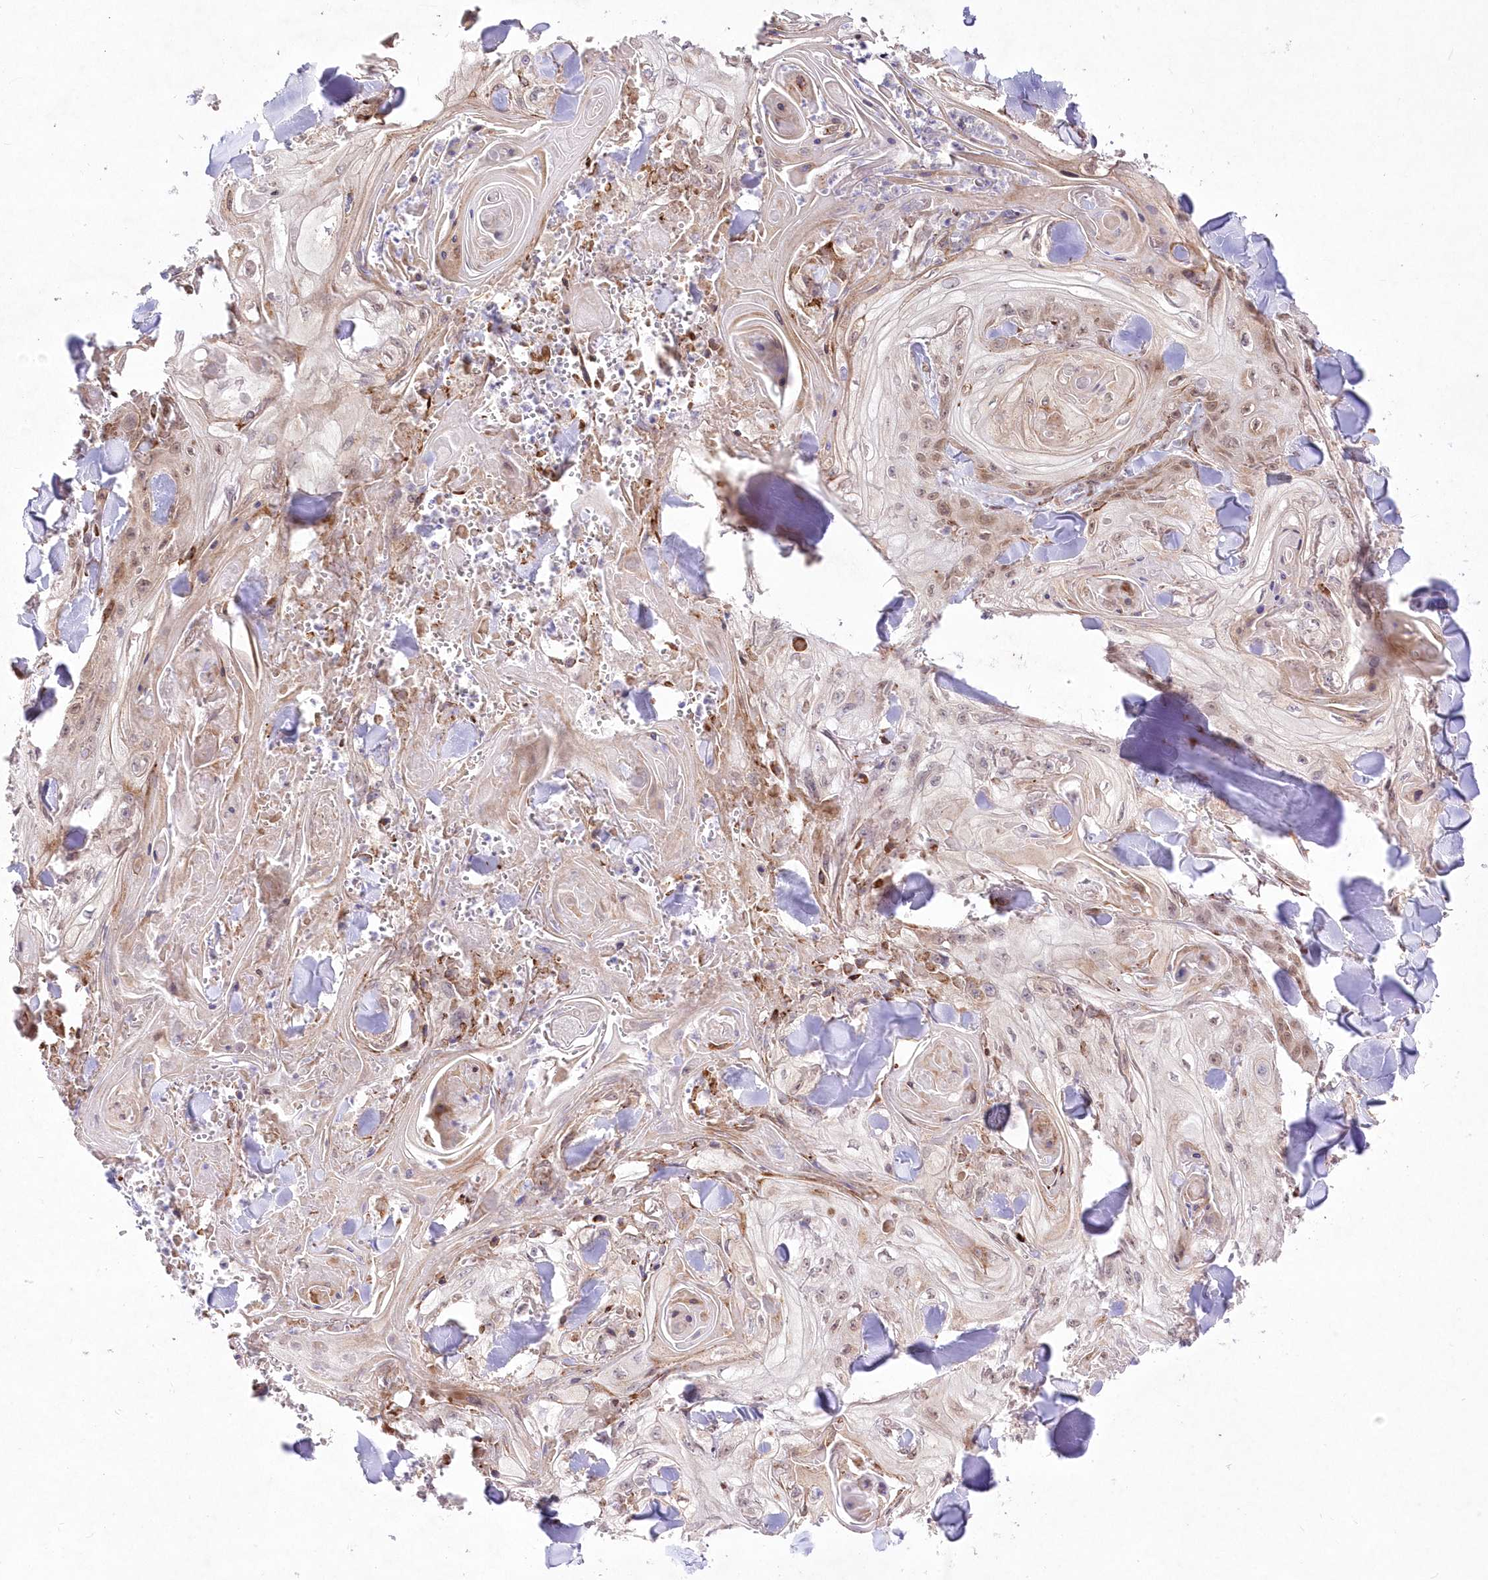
{"staining": {"intensity": "moderate", "quantity": "25%-75%", "location": "nuclear"}, "tissue": "skin cancer", "cell_type": "Tumor cells", "image_type": "cancer", "snomed": [{"axis": "morphology", "description": "Squamous cell carcinoma, NOS"}, {"axis": "topography", "description": "Skin"}], "caption": "Immunohistochemical staining of skin cancer demonstrates moderate nuclear protein staining in approximately 25%-75% of tumor cells.", "gene": "LDB1", "patient": {"sex": "male", "age": 74}}